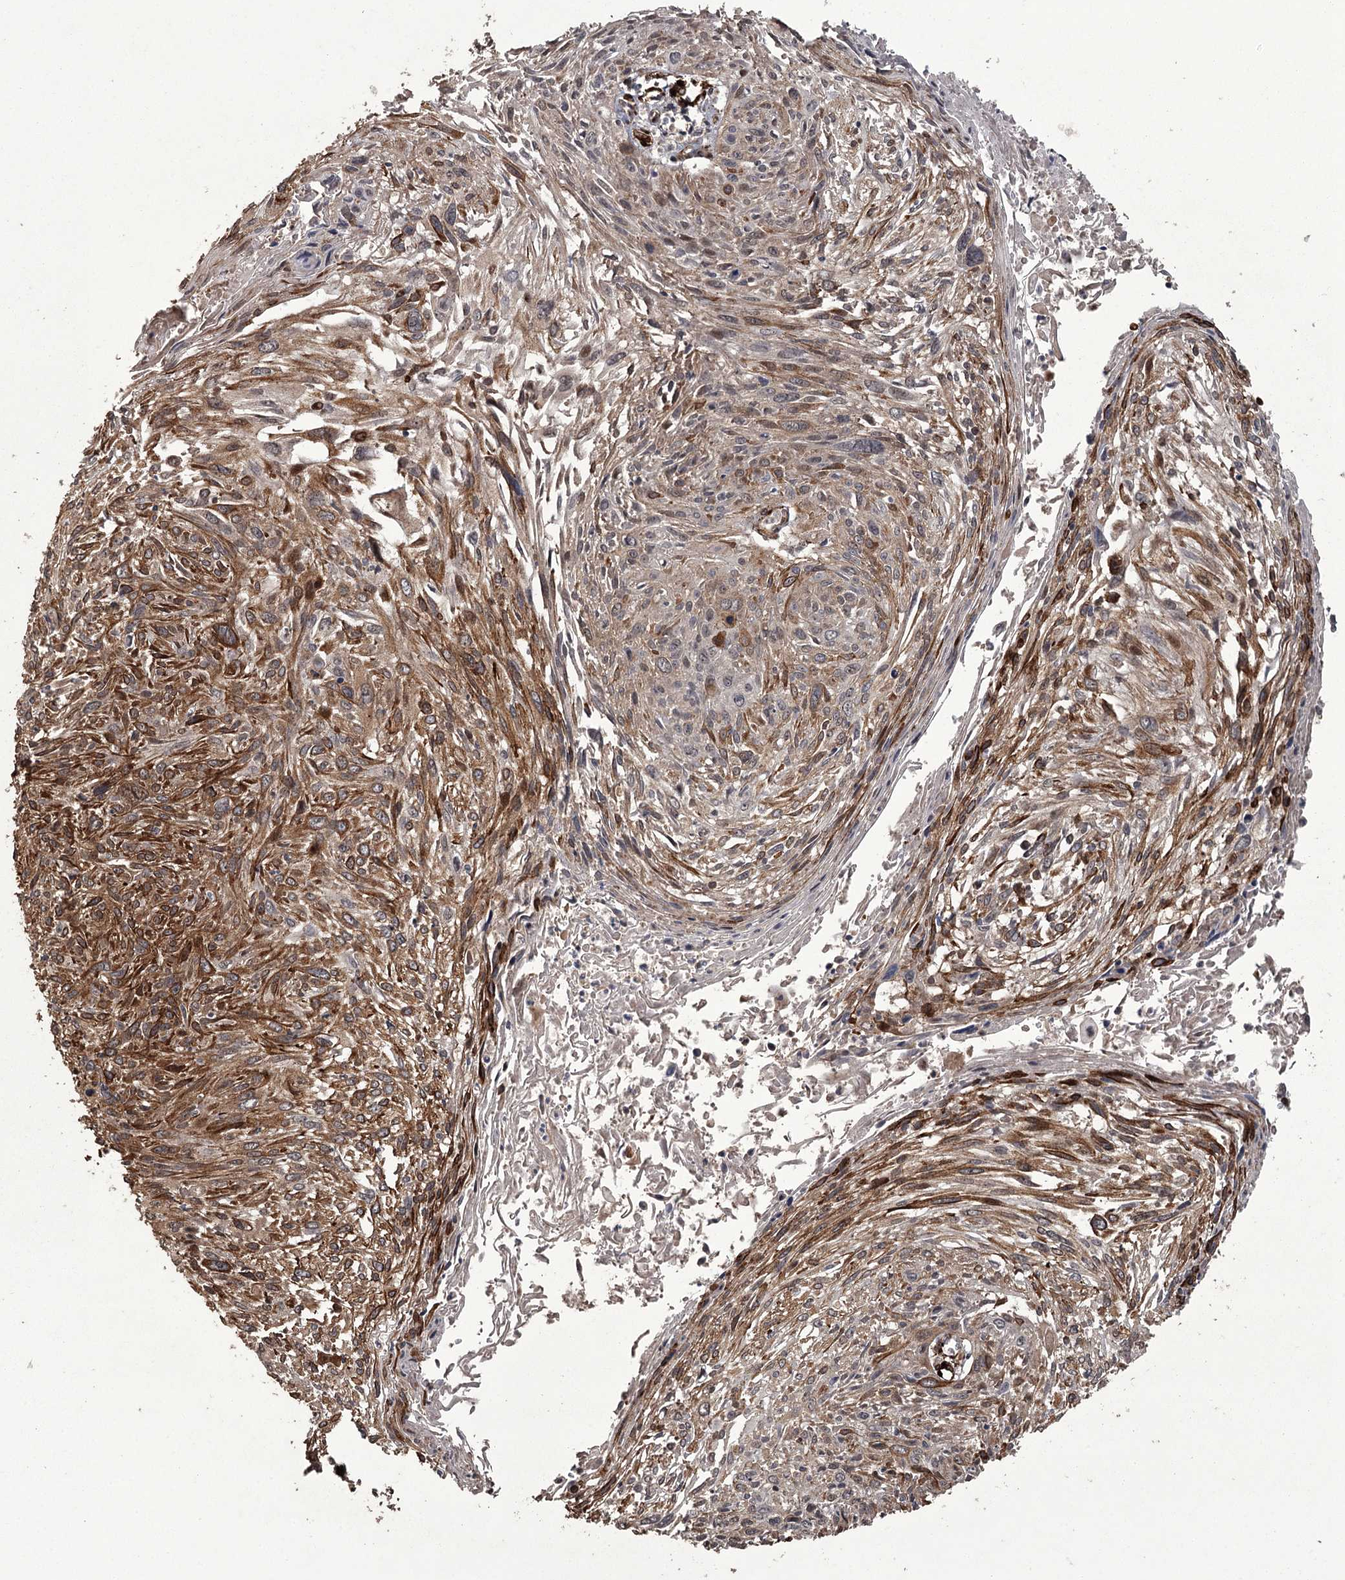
{"staining": {"intensity": "moderate", "quantity": ">75%", "location": "cytoplasmic/membranous"}, "tissue": "cervical cancer", "cell_type": "Tumor cells", "image_type": "cancer", "snomed": [{"axis": "morphology", "description": "Squamous cell carcinoma, NOS"}, {"axis": "topography", "description": "Cervix"}], "caption": "Tumor cells demonstrate medium levels of moderate cytoplasmic/membranous positivity in approximately >75% of cells in human cervical cancer (squamous cell carcinoma).", "gene": "RPAP3", "patient": {"sex": "female", "age": 51}}